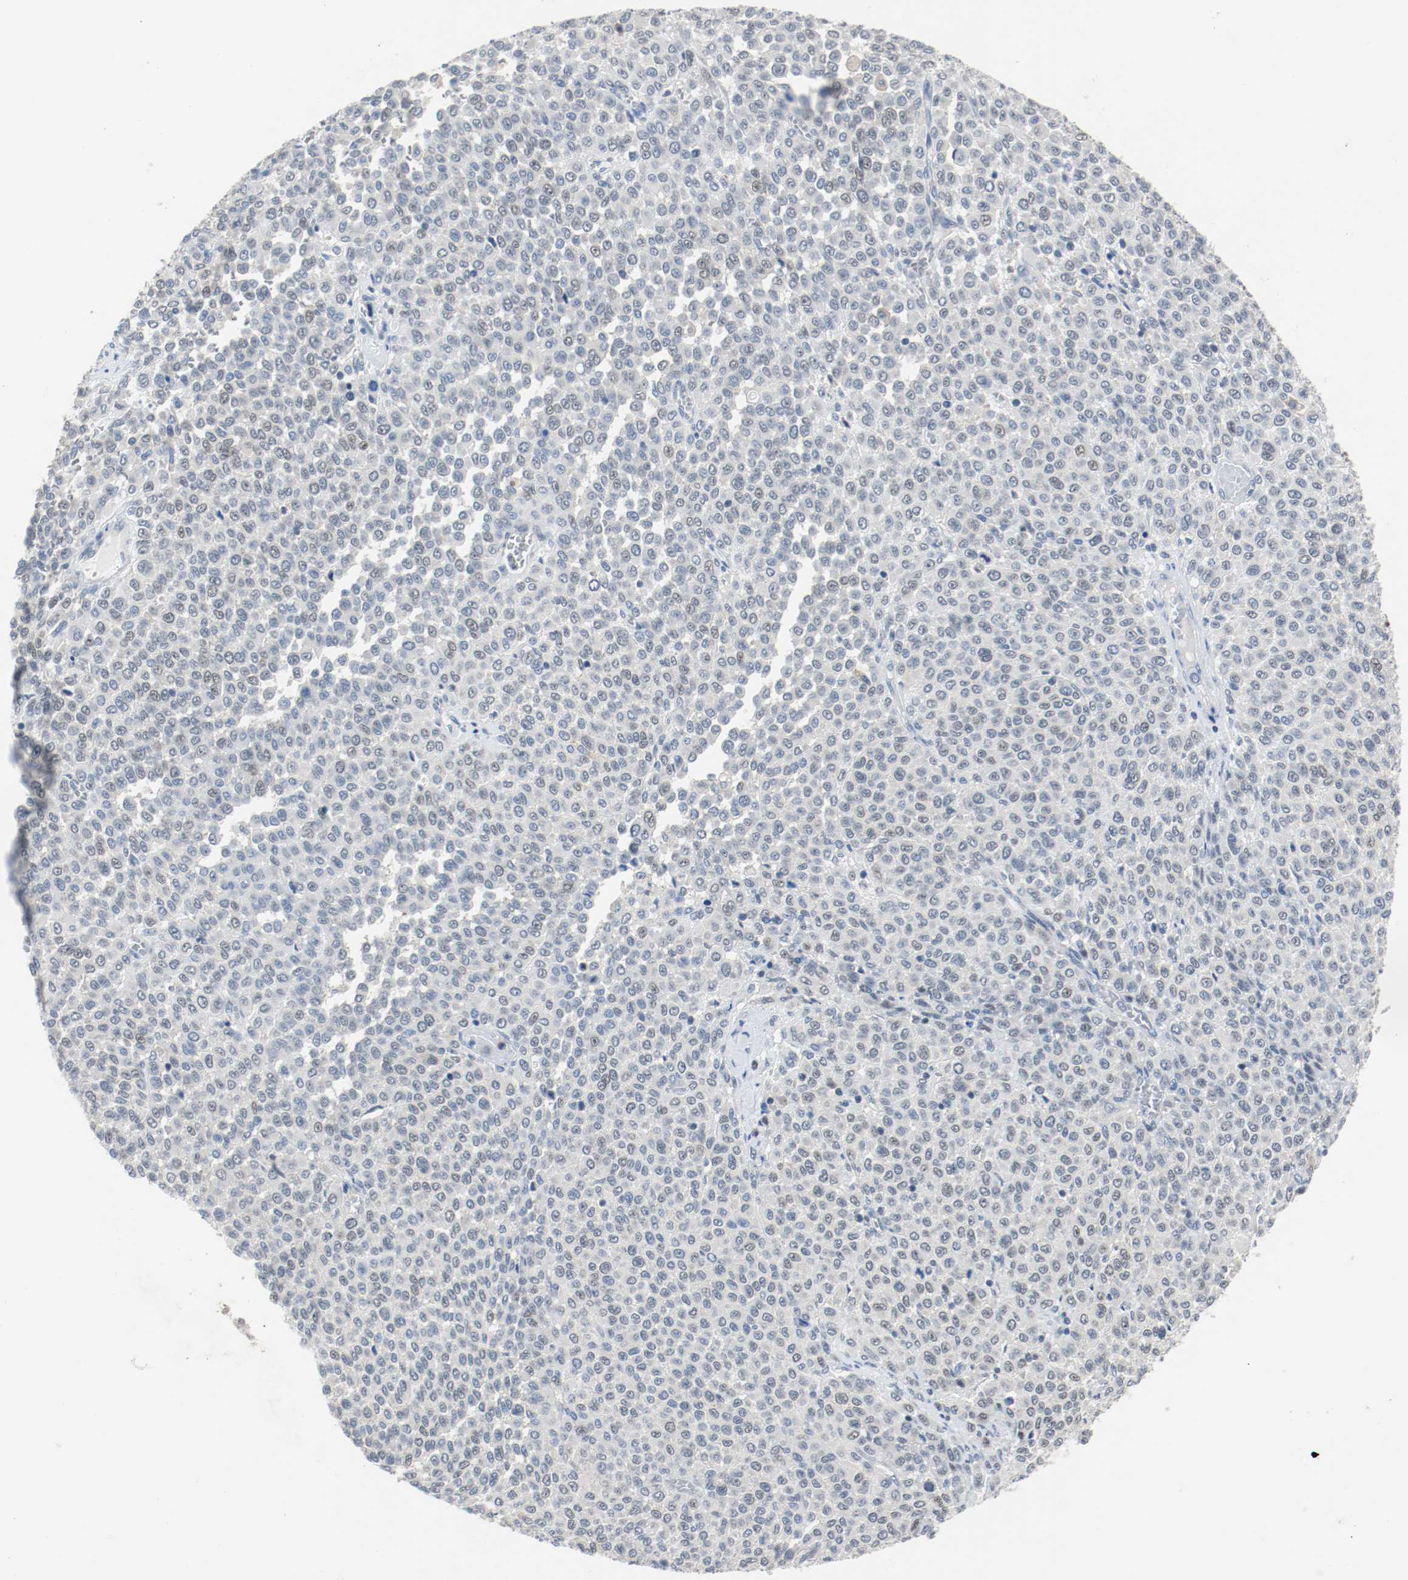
{"staining": {"intensity": "weak", "quantity": "<25%", "location": "nuclear"}, "tissue": "melanoma", "cell_type": "Tumor cells", "image_type": "cancer", "snomed": [{"axis": "morphology", "description": "Malignant melanoma, Metastatic site"}, {"axis": "topography", "description": "Pancreas"}], "caption": "Immunohistochemistry (IHC) histopathology image of neoplastic tissue: human melanoma stained with DAB displays no significant protein expression in tumor cells. (DAB (3,3'-diaminobenzidine) IHC with hematoxylin counter stain).", "gene": "ASH1L", "patient": {"sex": "female", "age": 30}}